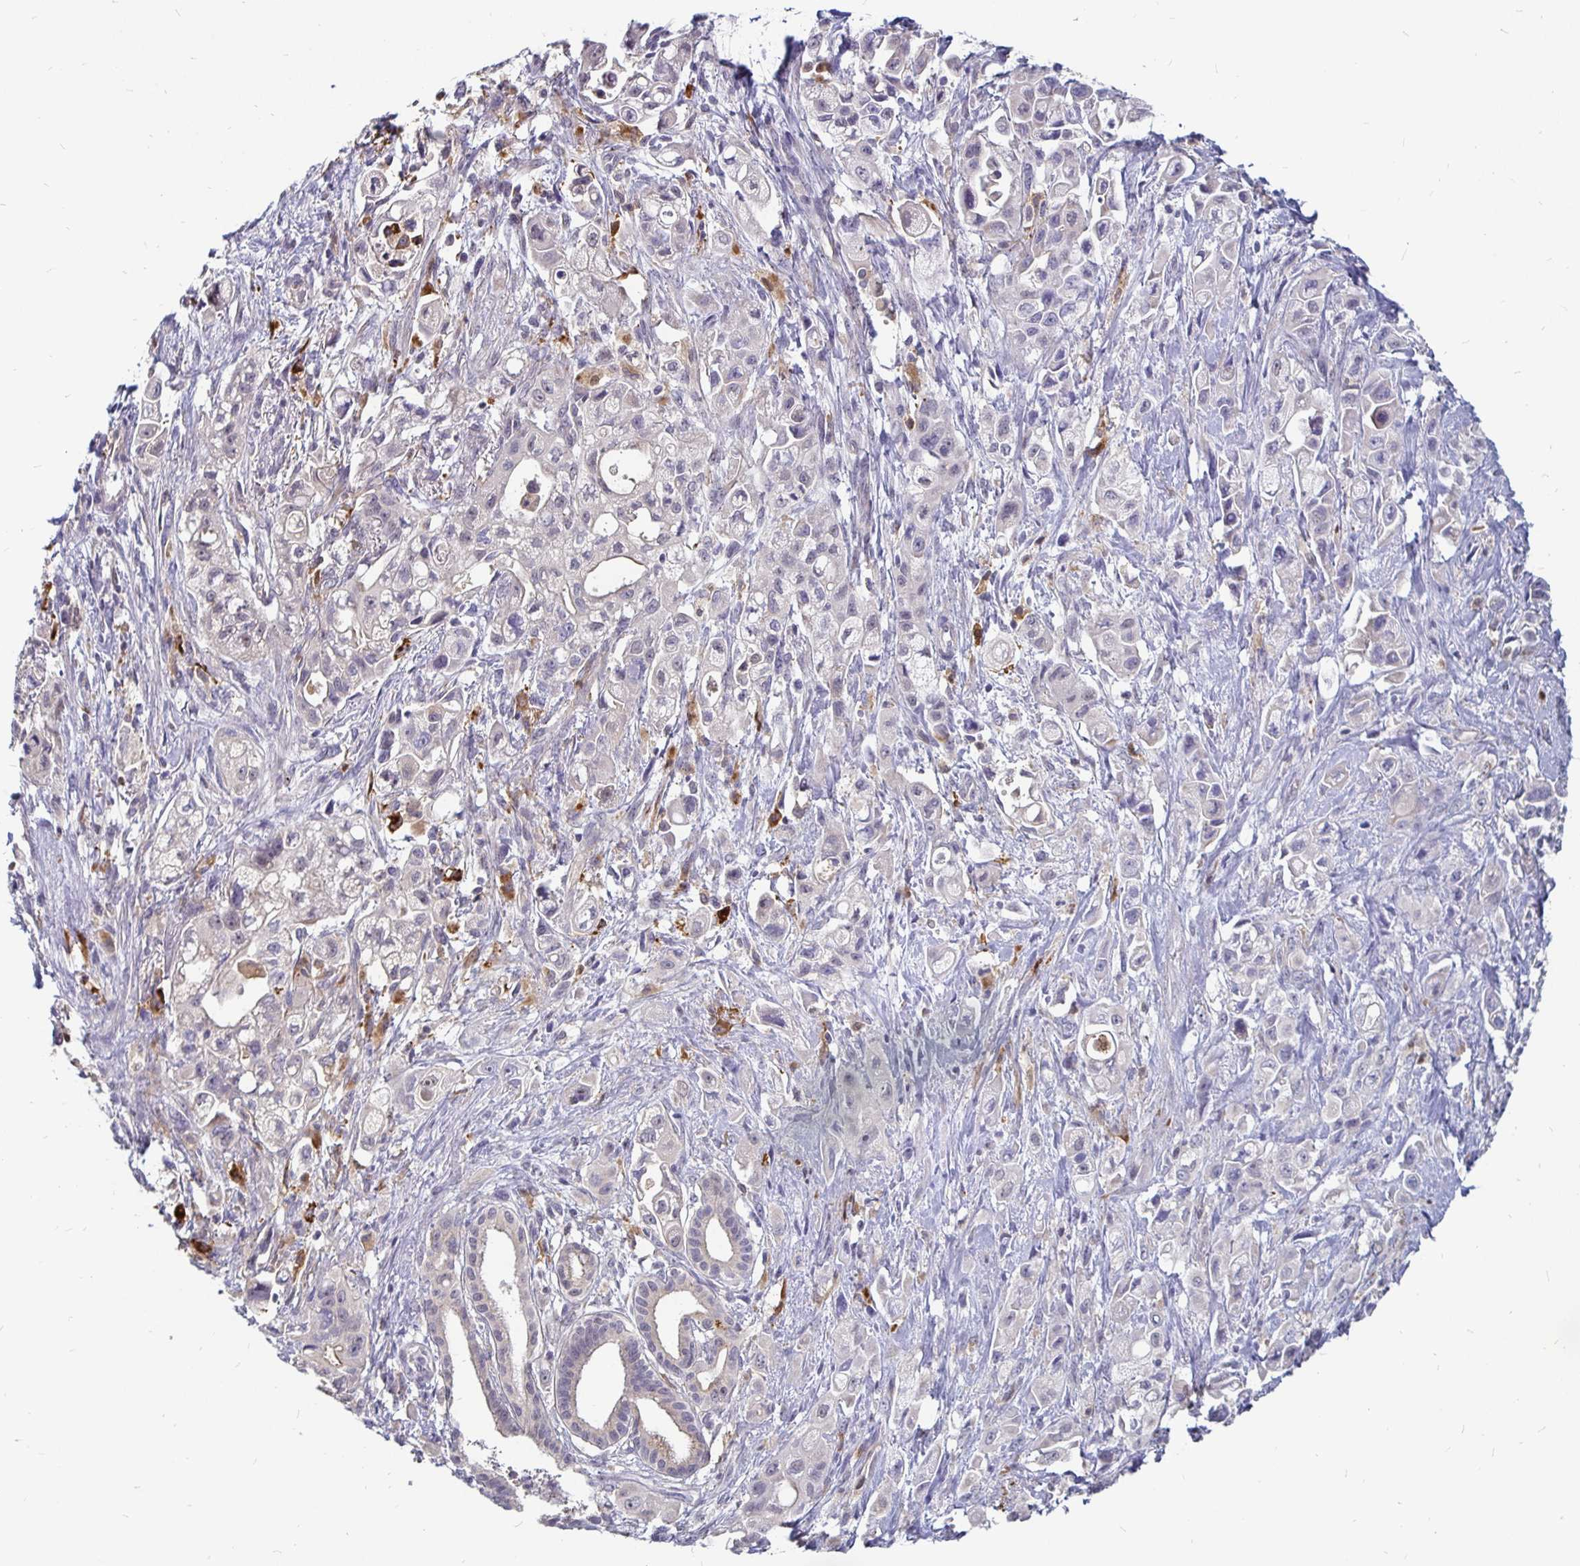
{"staining": {"intensity": "negative", "quantity": "none", "location": "none"}, "tissue": "pancreatic cancer", "cell_type": "Tumor cells", "image_type": "cancer", "snomed": [{"axis": "morphology", "description": "Adenocarcinoma, NOS"}, {"axis": "topography", "description": "Pancreas"}], "caption": "The histopathology image displays no staining of tumor cells in adenocarcinoma (pancreatic).", "gene": "CCDC85A", "patient": {"sex": "female", "age": 66}}